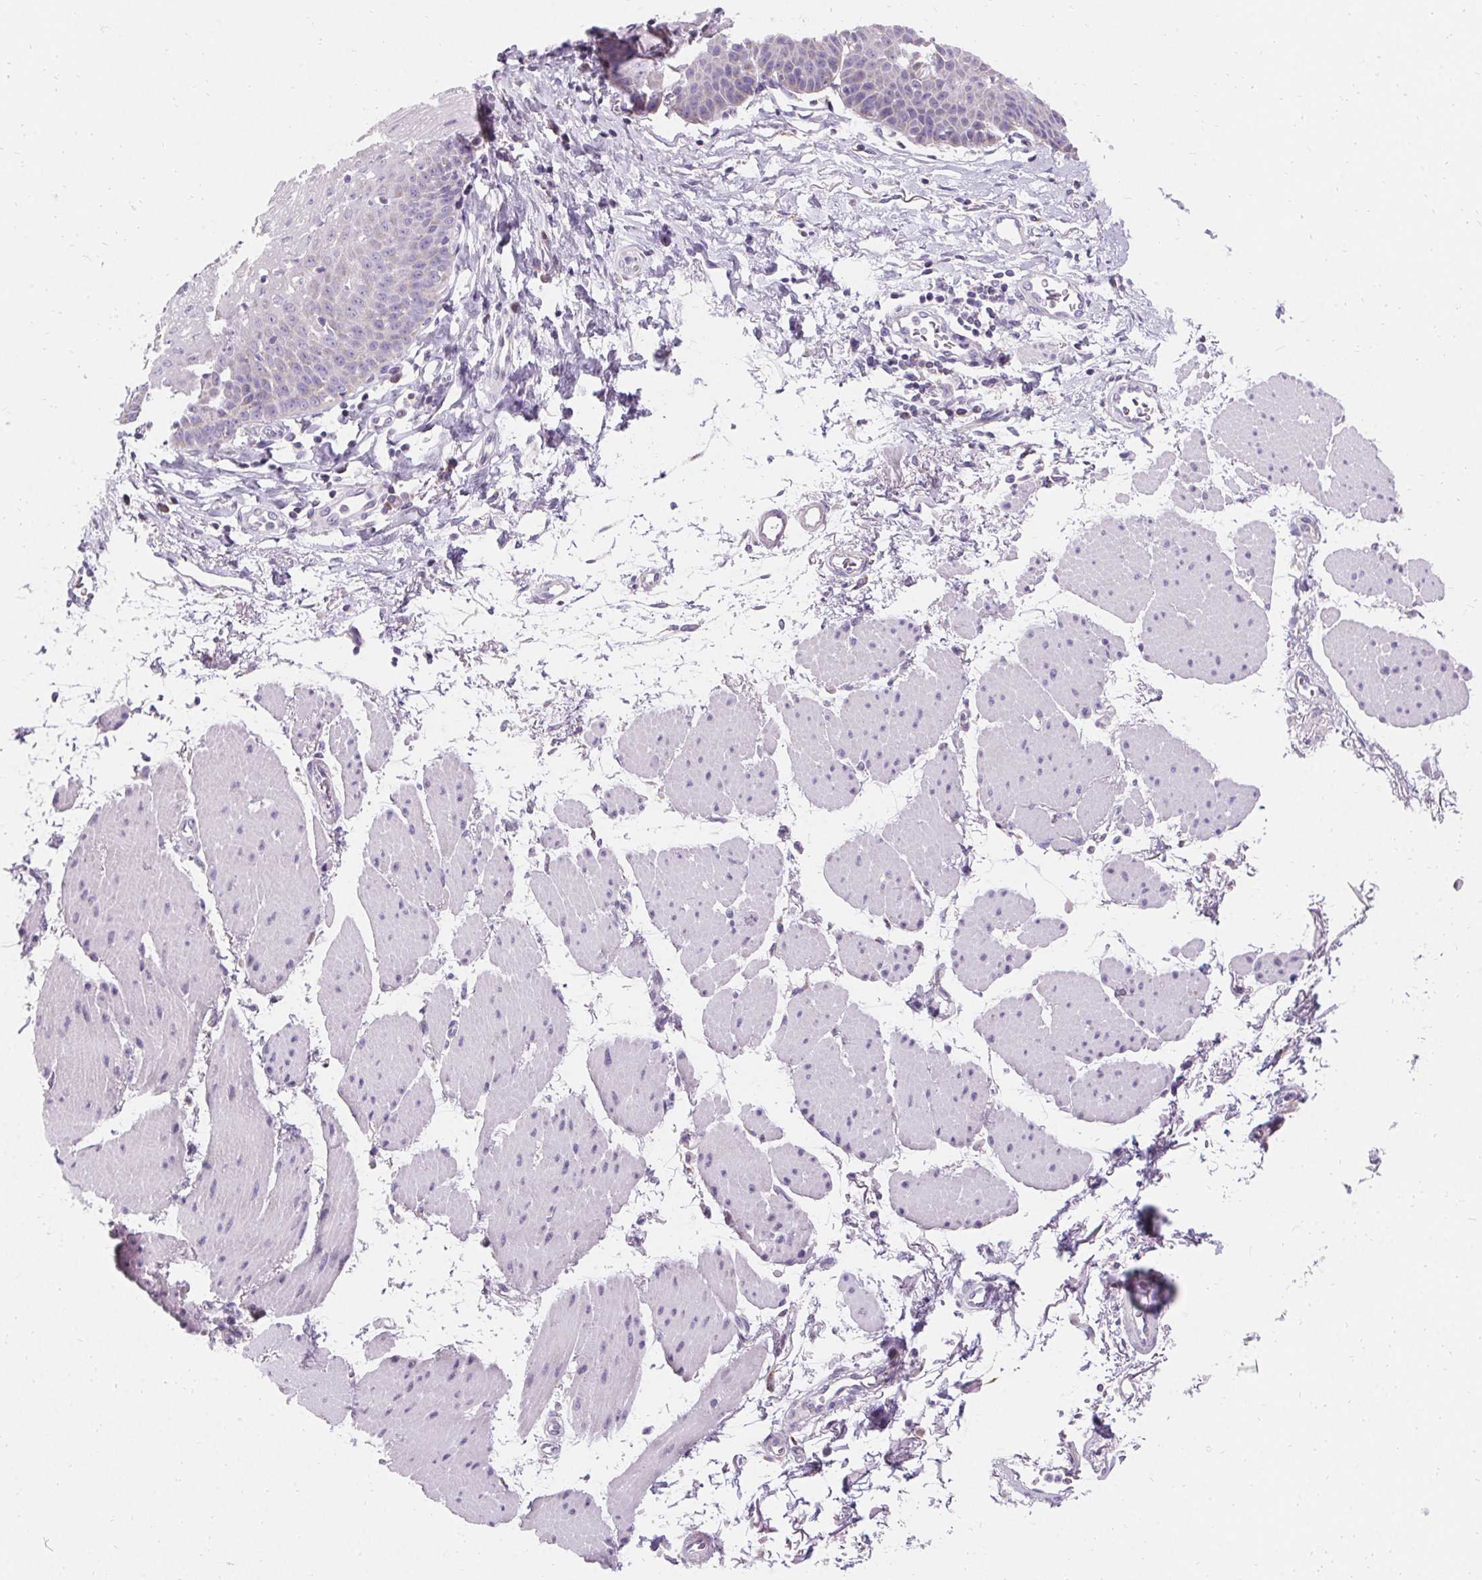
{"staining": {"intensity": "negative", "quantity": "none", "location": "none"}, "tissue": "esophagus", "cell_type": "Squamous epithelial cells", "image_type": "normal", "snomed": [{"axis": "morphology", "description": "Normal tissue, NOS"}, {"axis": "topography", "description": "Esophagus"}], "caption": "Immunohistochemistry photomicrograph of unremarkable esophagus: human esophagus stained with DAB shows no significant protein staining in squamous epithelial cells.", "gene": "ASGR2", "patient": {"sex": "female", "age": 81}}